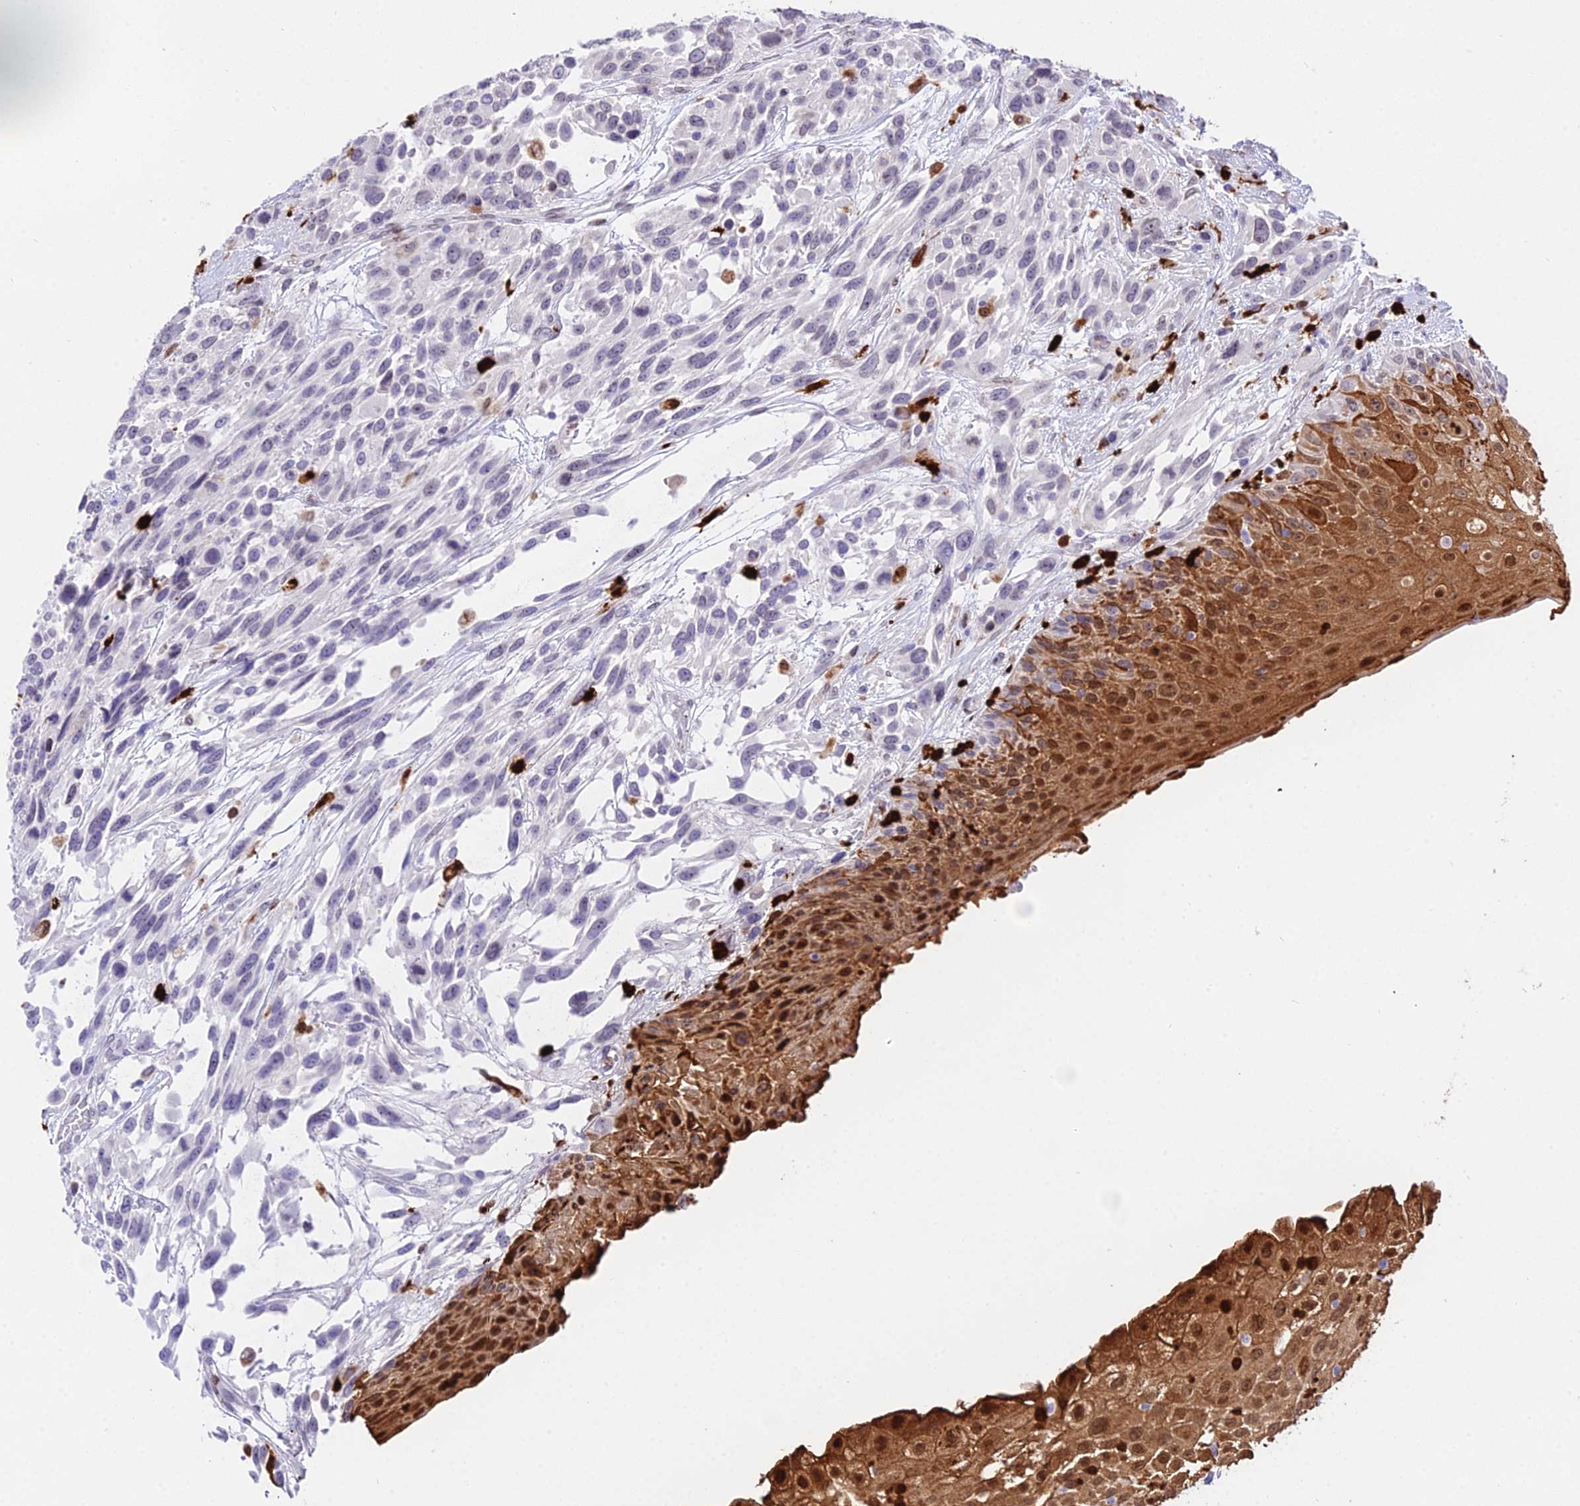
{"staining": {"intensity": "negative", "quantity": "none", "location": "none"}, "tissue": "urothelial cancer", "cell_type": "Tumor cells", "image_type": "cancer", "snomed": [{"axis": "morphology", "description": "Urothelial carcinoma, High grade"}, {"axis": "topography", "description": "Urinary bladder"}], "caption": "This is an immunohistochemistry image of human urothelial cancer. There is no positivity in tumor cells.", "gene": "MCM10", "patient": {"sex": "female", "age": 70}}